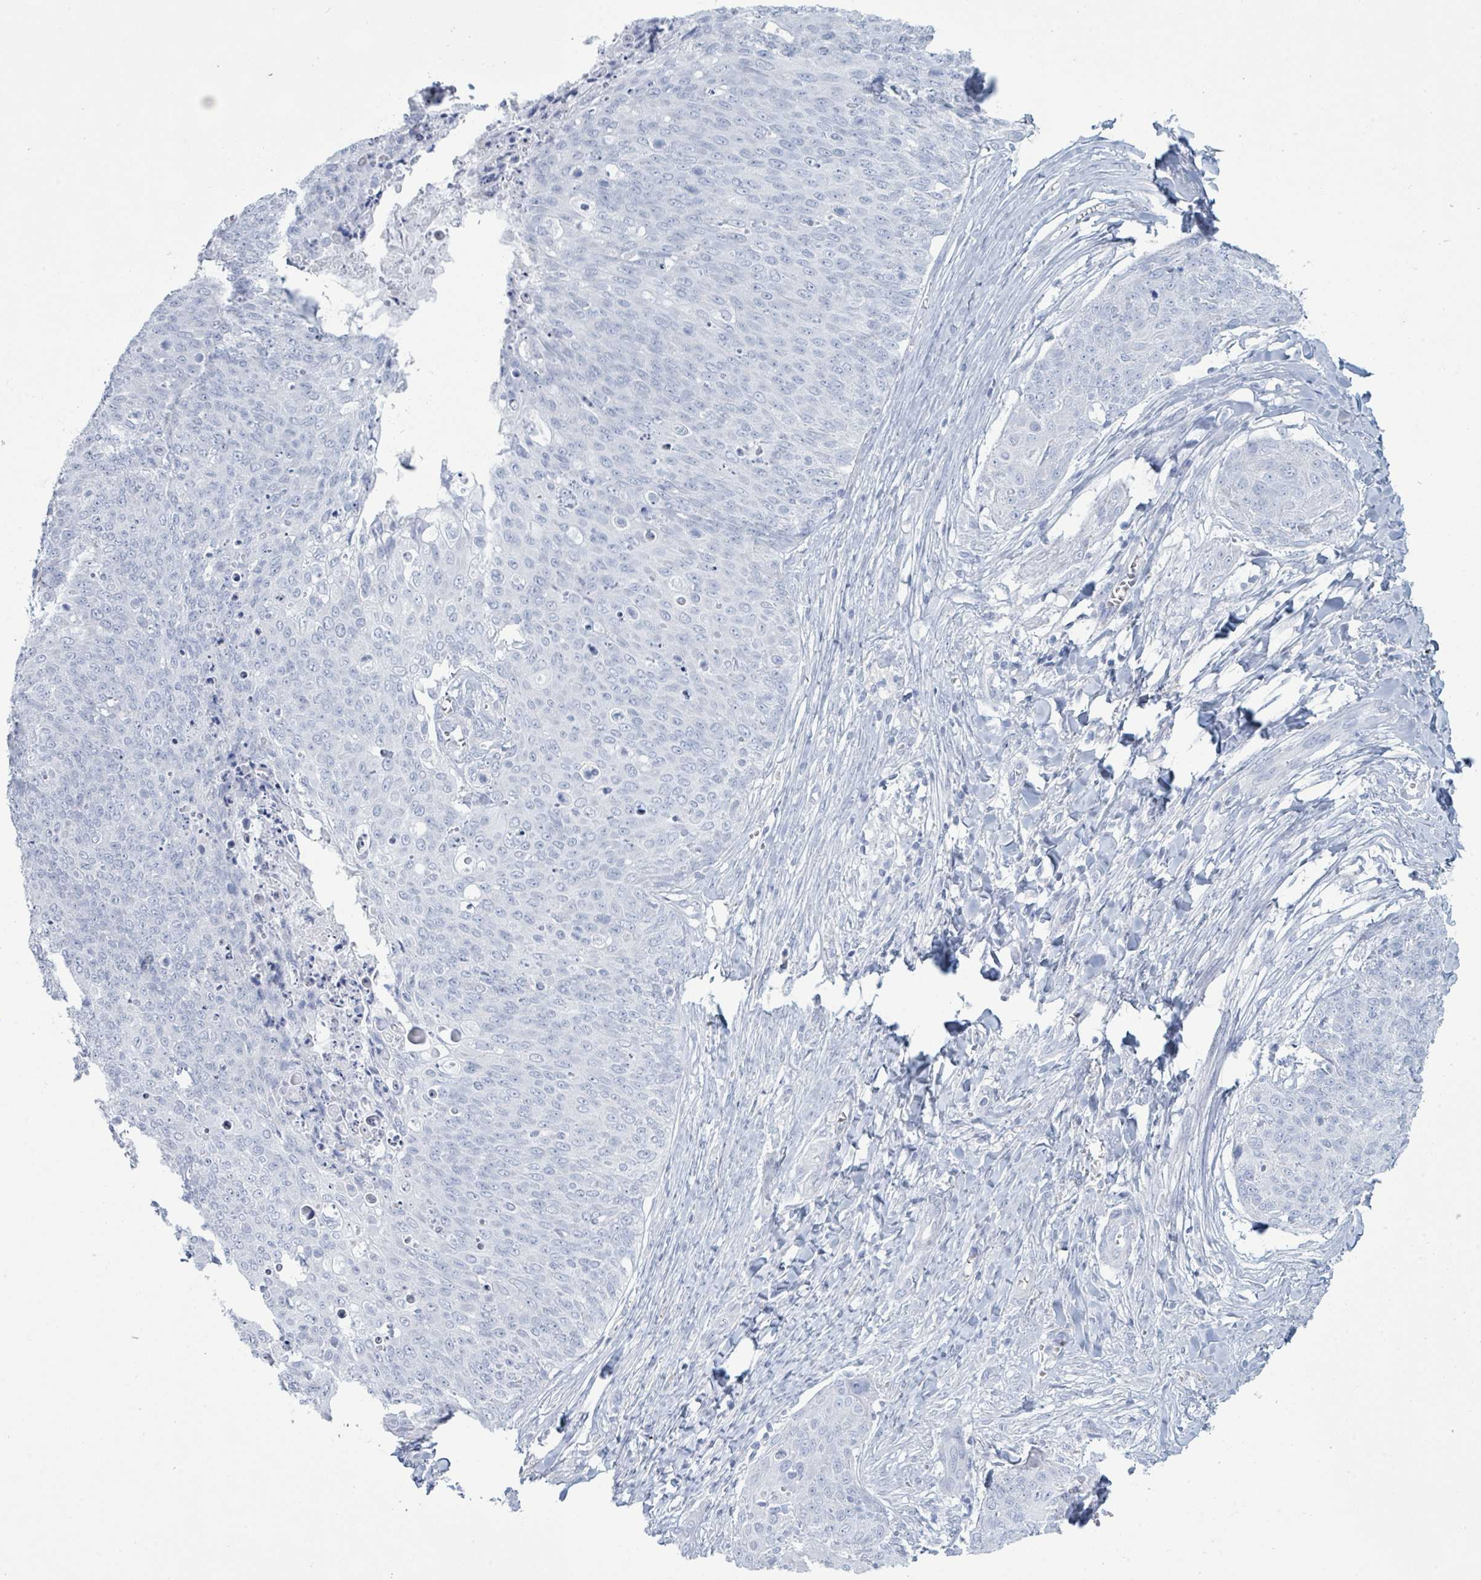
{"staining": {"intensity": "negative", "quantity": "none", "location": "none"}, "tissue": "skin cancer", "cell_type": "Tumor cells", "image_type": "cancer", "snomed": [{"axis": "morphology", "description": "Squamous cell carcinoma, NOS"}, {"axis": "topography", "description": "Skin"}, {"axis": "topography", "description": "Vulva"}], "caption": "Tumor cells show no significant positivity in squamous cell carcinoma (skin).", "gene": "PGA3", "patient": {"sex": "female", "age": 85}}